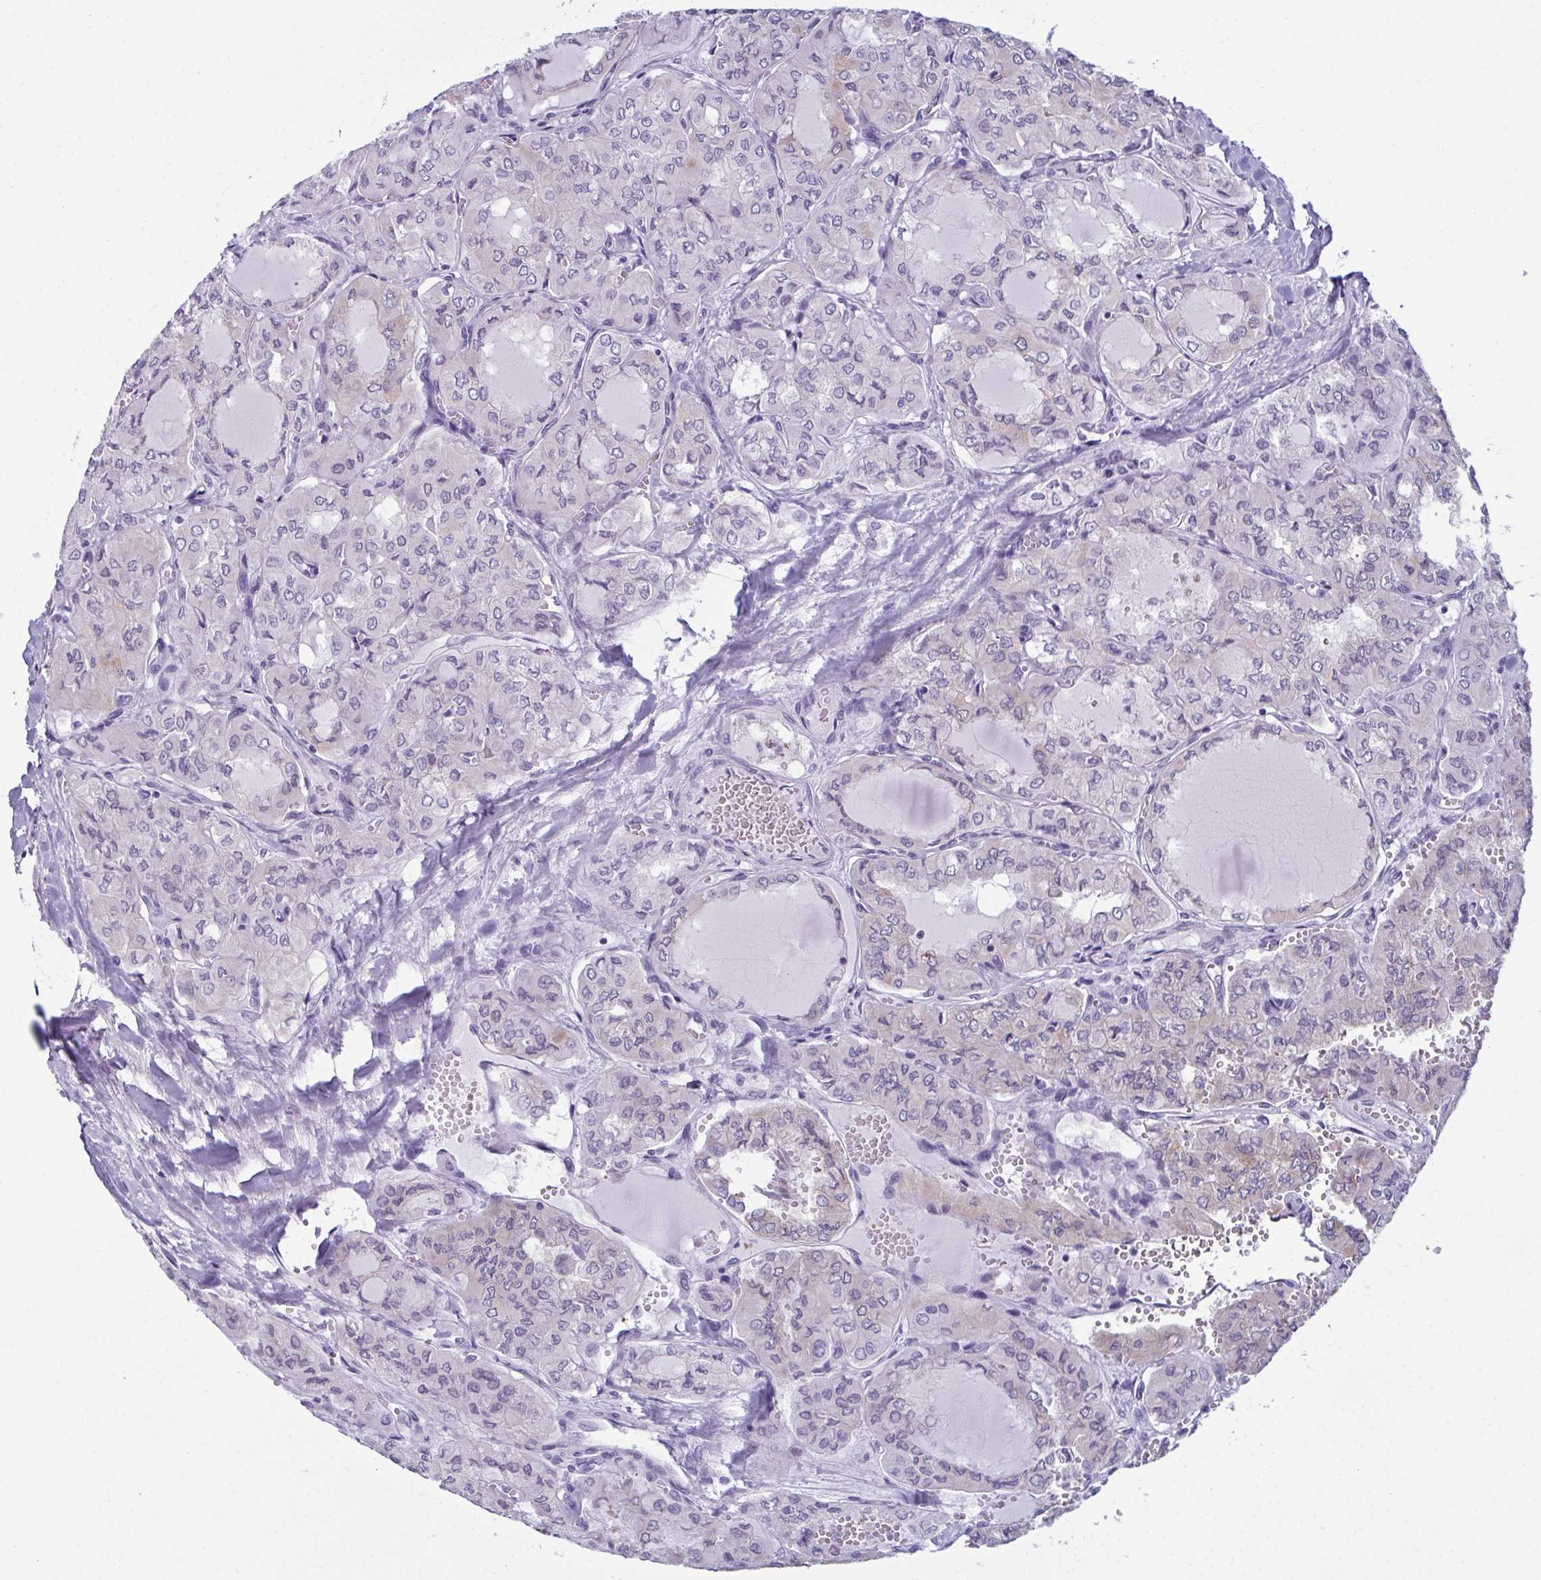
{"staining": {"intensity": "negative", "quantity": "none", "location": "none"}, "tissue": "thyroid cancer", "cell_type": "Tumor cells", "image_type": "cancer", "snomed": [{"axis": "morphology", "description": "Papillary adenocarcinoma, NOS"}, {"axis": "topography", "description": "Thyroid gland"}], "caption": "IHC photomicrograph of neoplastic tissue: human thyroid papillary adenocarcinoma stained with DAB (3,3'-diaminobenzidine) displays no significant protein staining in tumor cells.", "gene": "RBM7", "patient": {"sex": "male", "age": 20}}